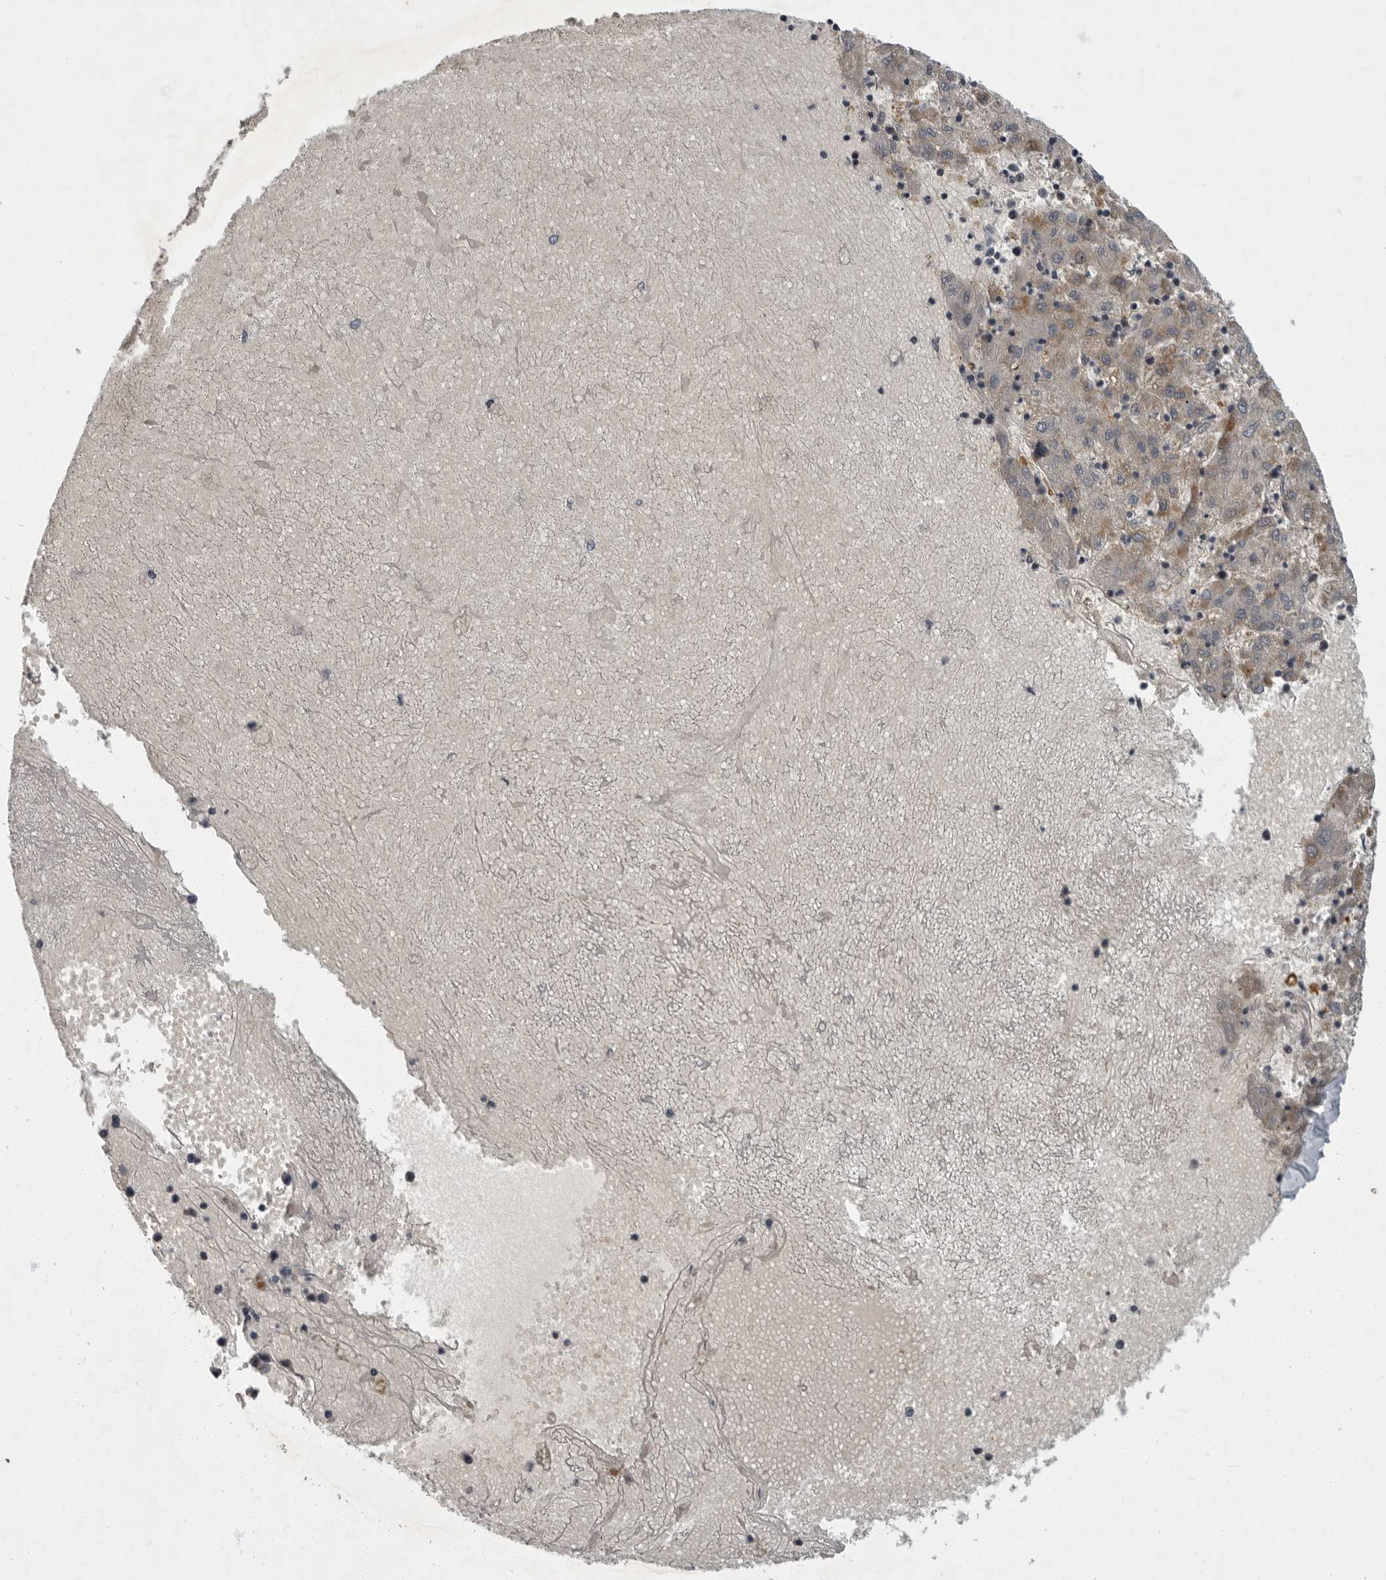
{"staining": {"intensity": "weak", "quantity": "<25%", "location": "cytoplasmic/membranous"}, "tissue": "liver cancer", "cell_type": "Tumor cells", "image_type": "cancer", "snomed": [{"axis": "morphology", "description": "Carcinoma, Hepatocellular, NOS"}, {"axis": "topography", "description": "Liver"}], "caption": "Tumor cells show no significant protein expression in liver hepatocellular carcinoma. Nuclei are stained in blue.", "gene": "PDE7A", "patient": {"sex": "male", "age": 72}}